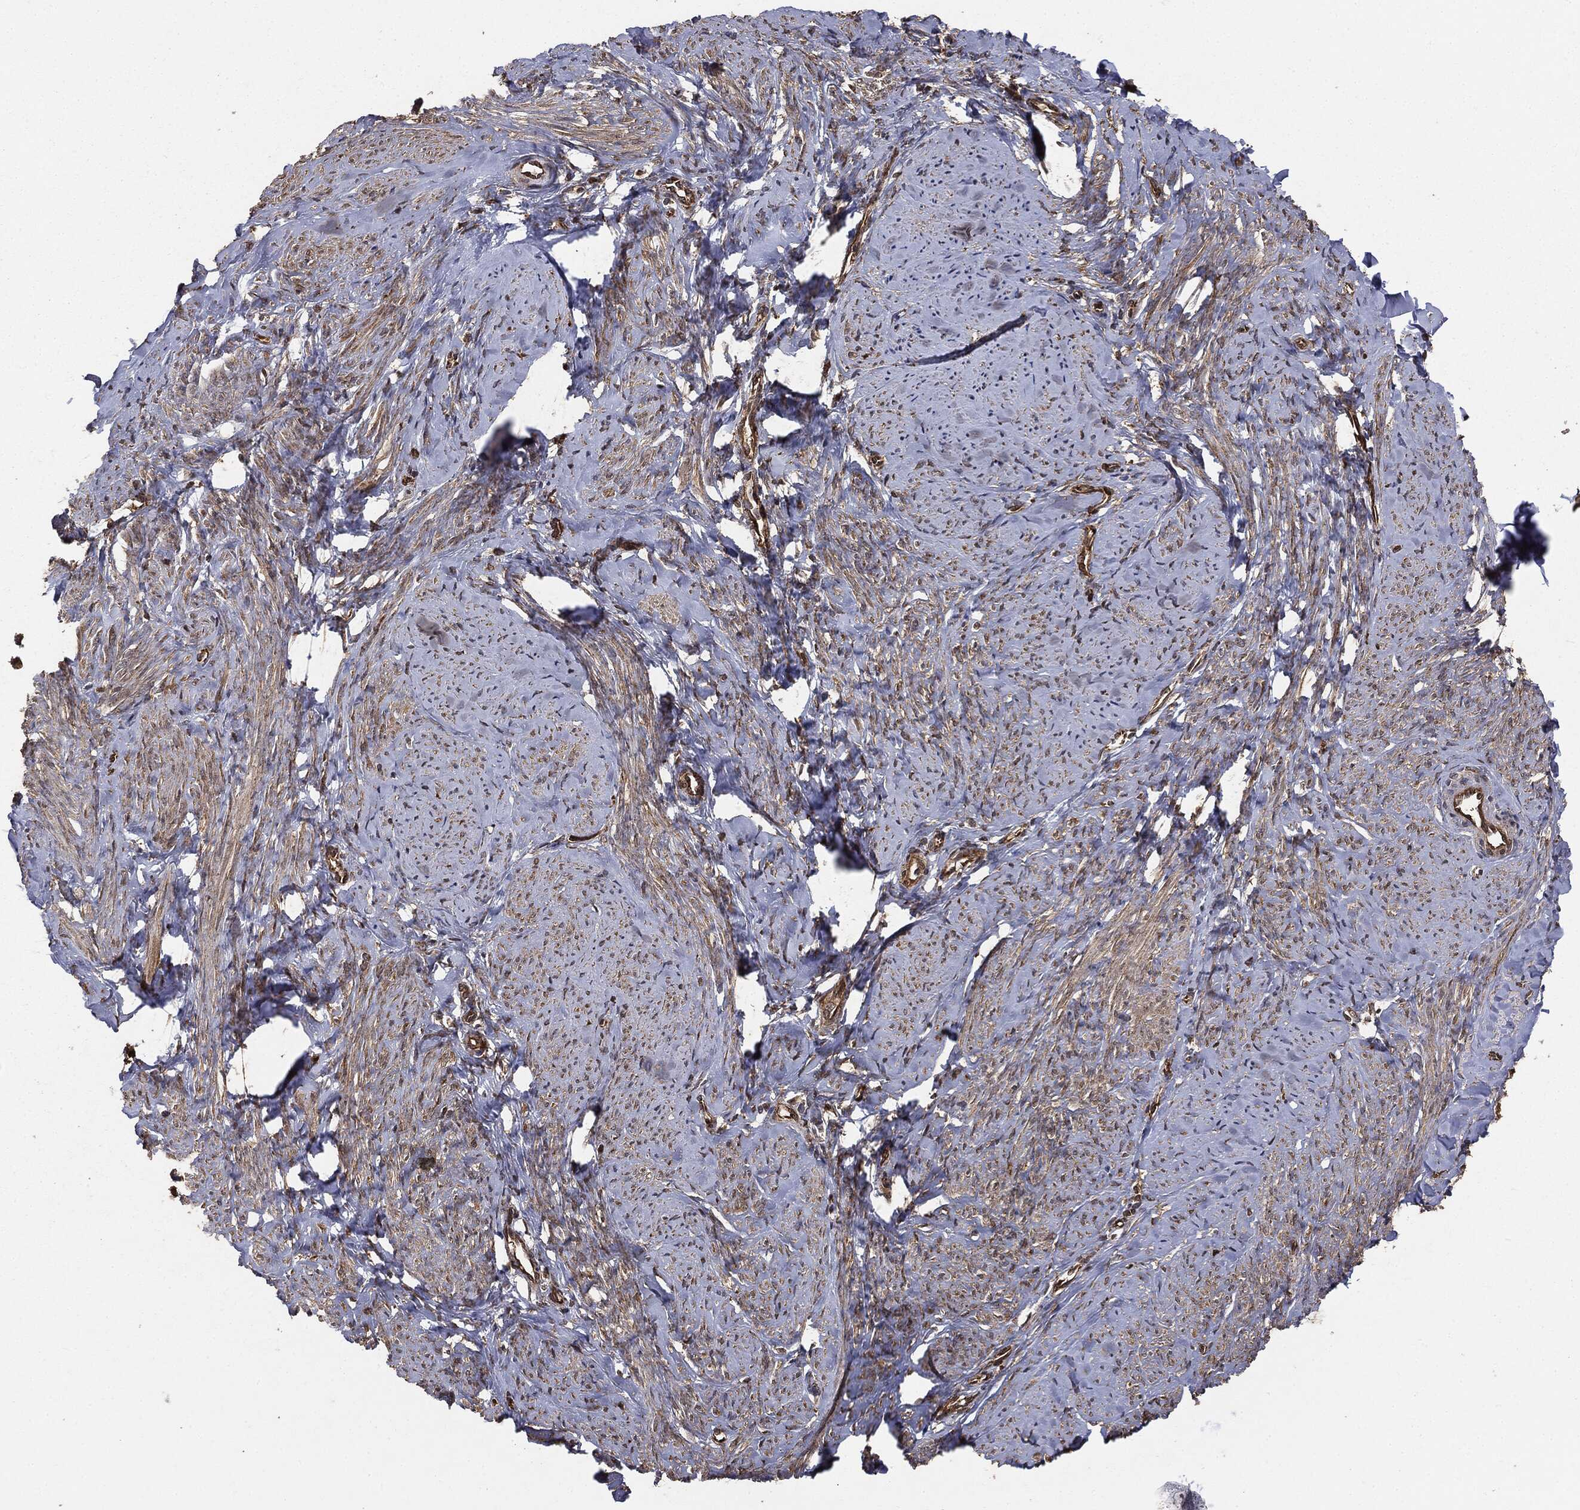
{"staining": {"intensity": "weak", "quantity": "25%-75%", "location": "cytoplasmic/membranous"}, "tissue": "smooth muscle", "cell_type": "Smooth muscle cells", "image_type": "normal", "snomed": [{"axis": "morphology", "description": "Normal tissue, NOS"}, {"axis": "topography", "description": "Smooth muscle"}], "caption": "DAB (3,3'-diaminobenzidine) immunohistochemical staining of benign smooth muscle reveals weak cytoplasmic/membranous protein expression in approximately 25%-75% of smooth muscle cells.", "gene": "NME1", "patient": {"sex": "female", "age": 48}}